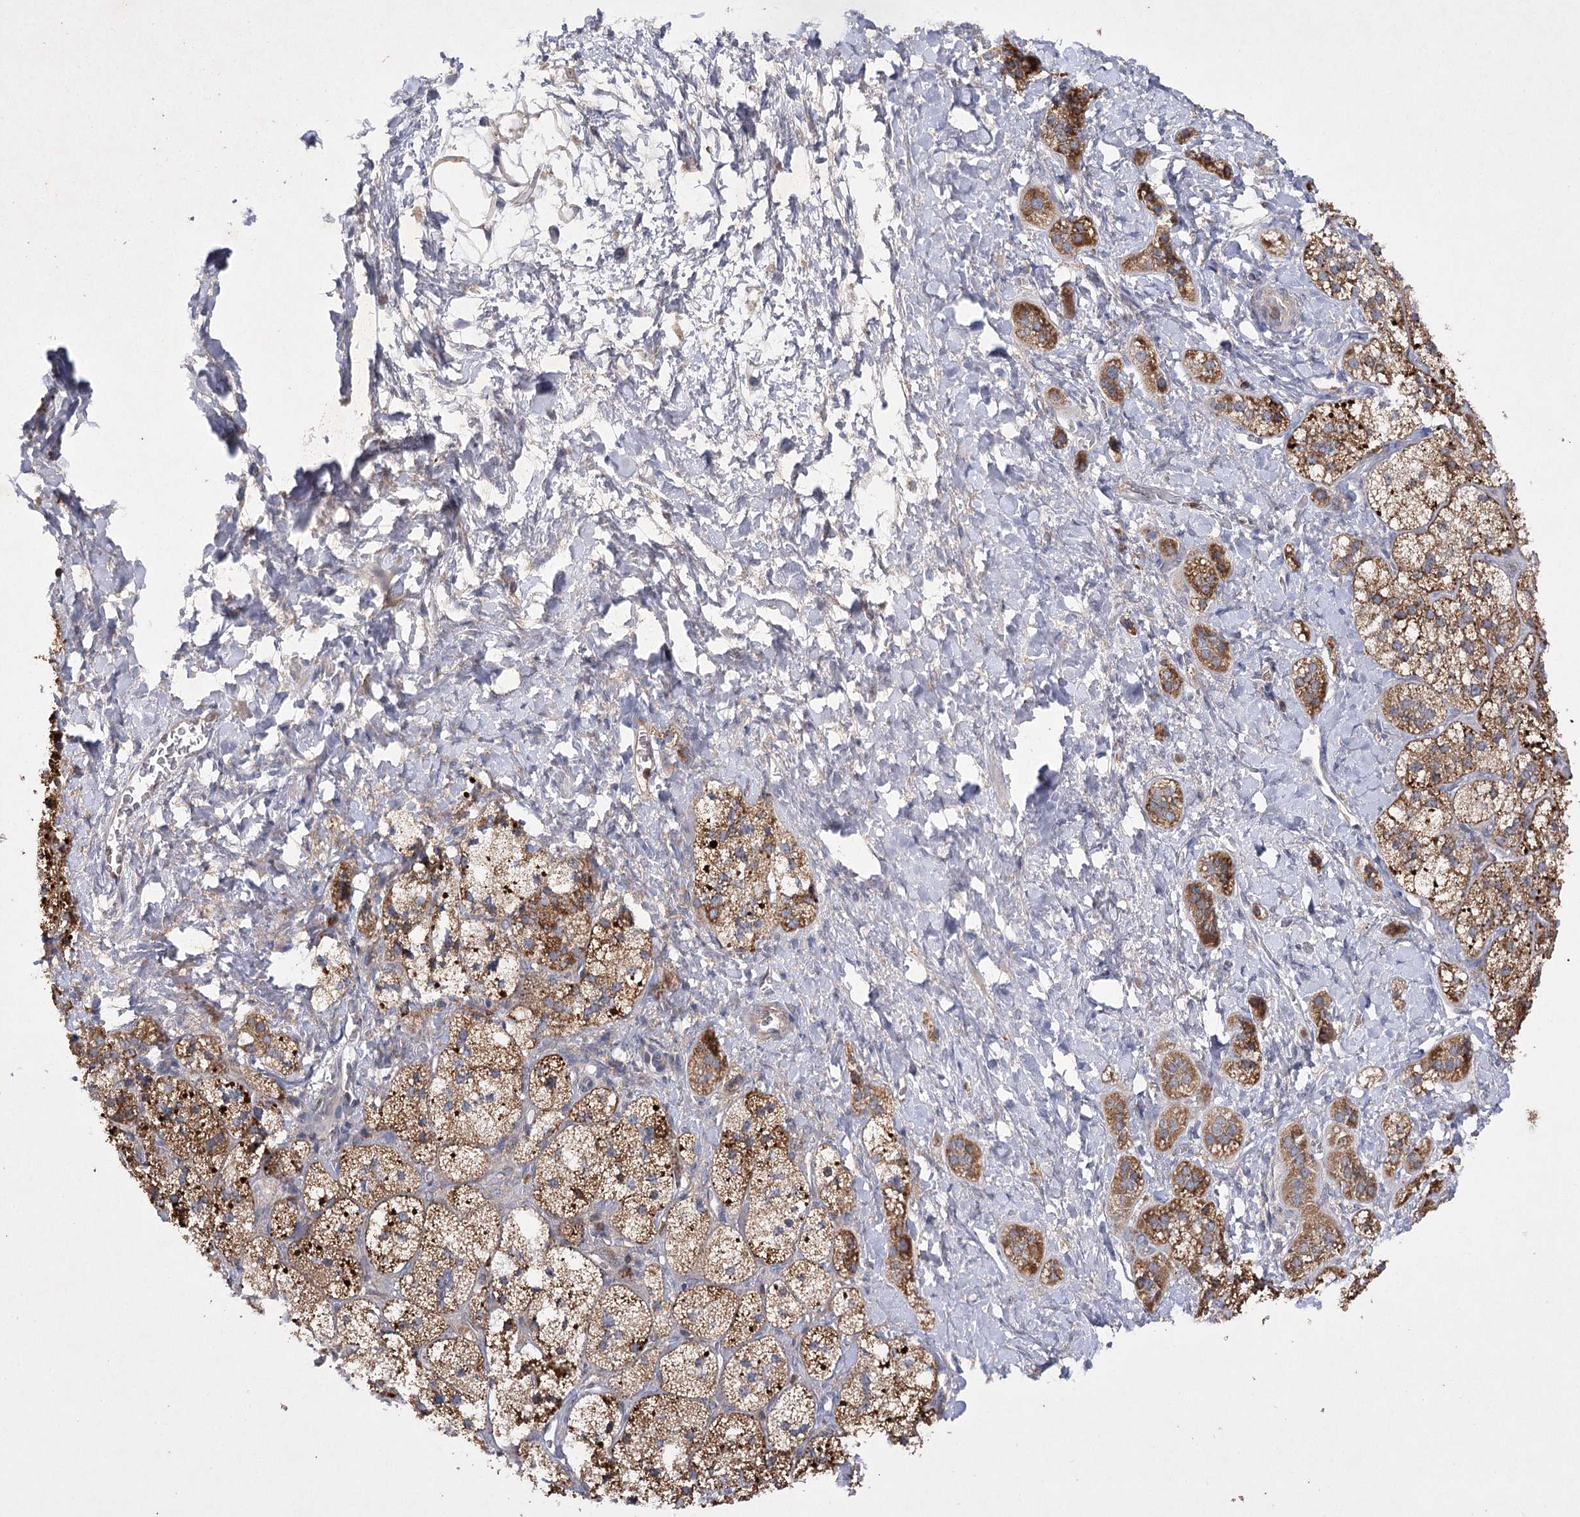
{"staining": {"intensity": "moderate", "quantity": ">75%", "location": "cytoplasmic/membranous"}, "tissue": "adrenal gland", "cell_type": "Glandular cells", "image_type": "normal", "snomed": [{"axis": "morphology", "description": "Normal tissue, NOS"}, {"axis": "topography", "description": "Adrenal gland"}], "caption": "Protein staining of unremarkable adrenal gland displays moderate cytoplasmic/membranous expression in approximately >75% of glandular cells.", "gene": "BCR", "patient": {"sex": "male", "age": 61}}